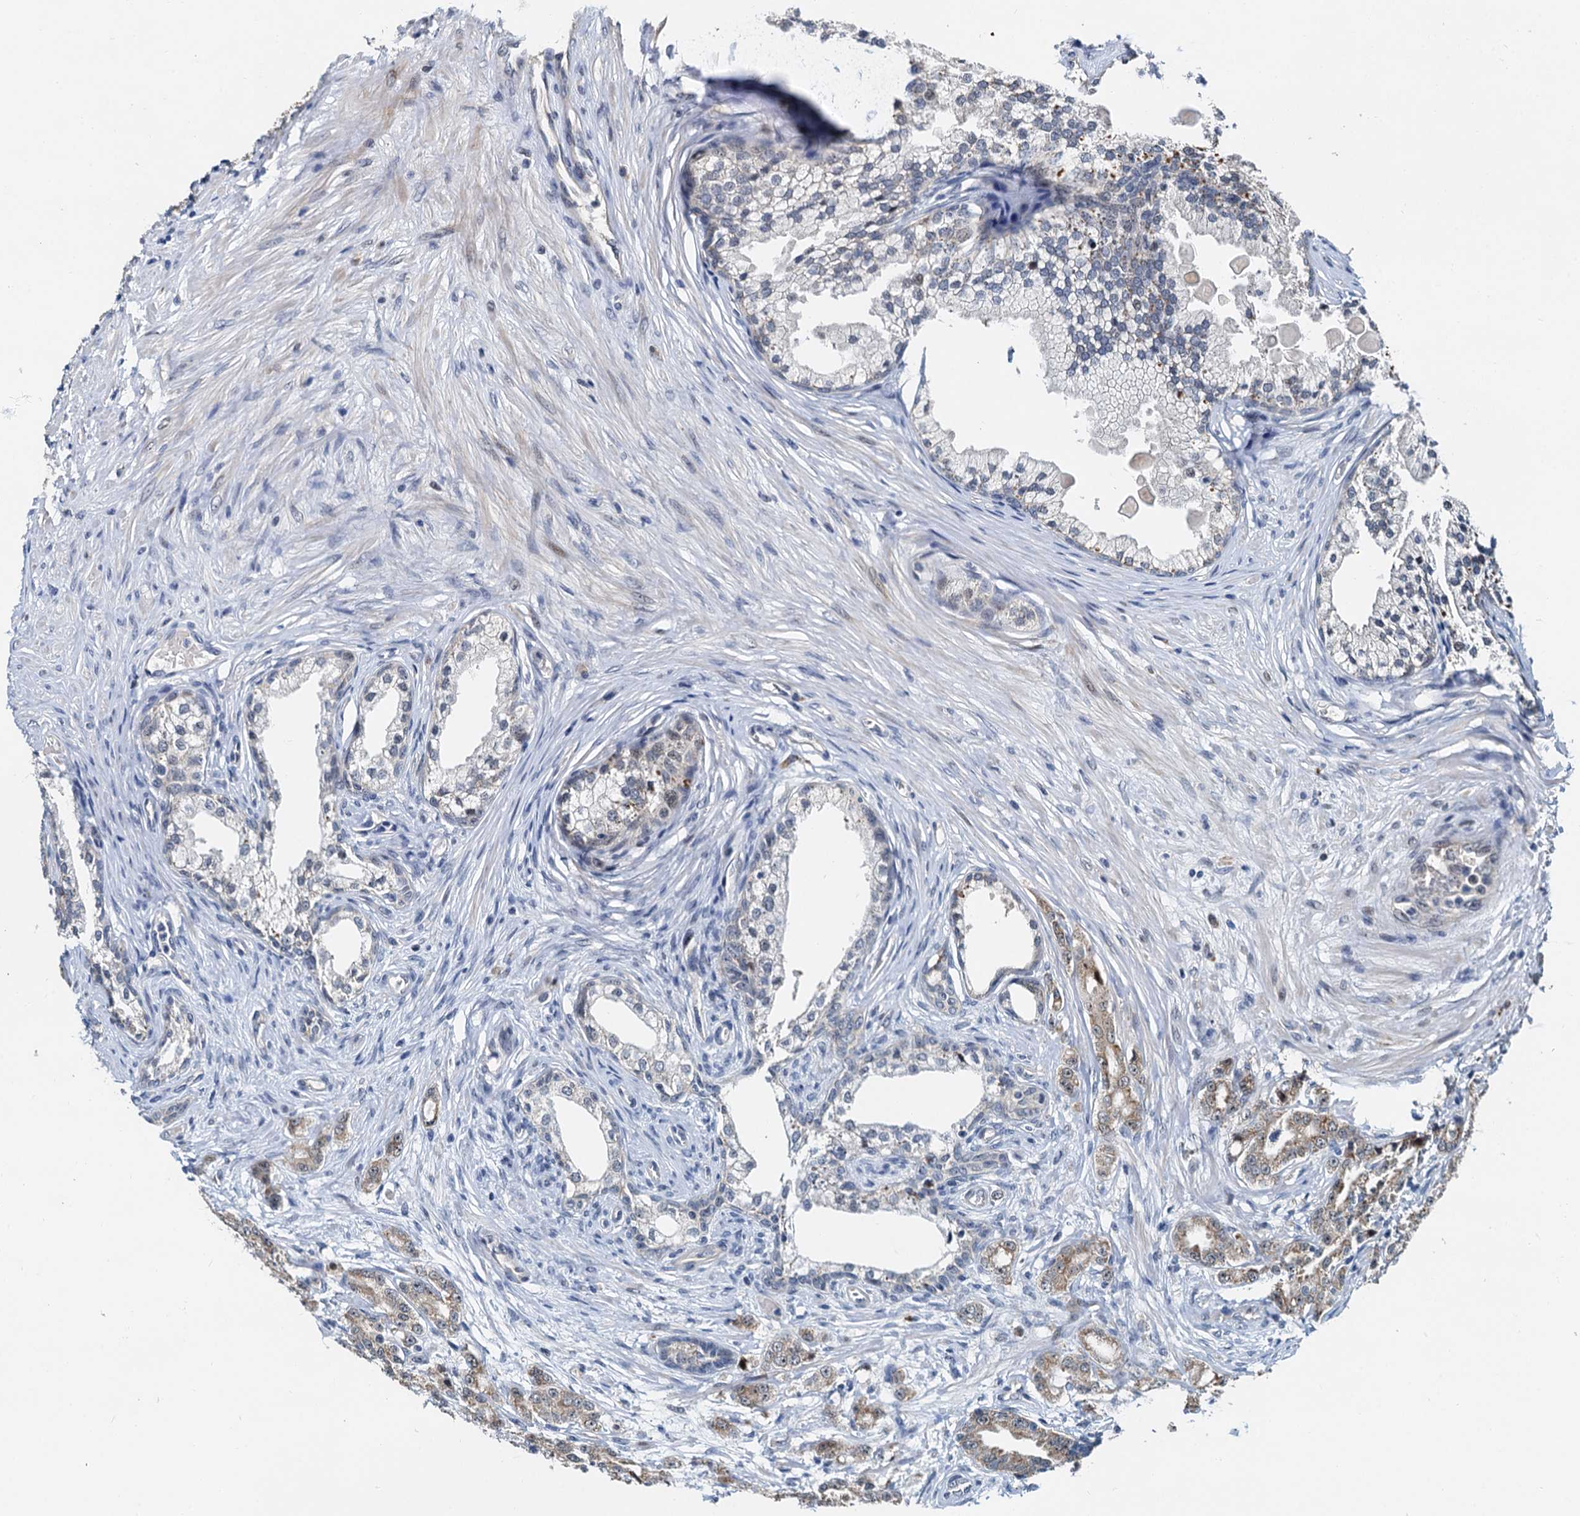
{"staining": {"intensity": "weak", "quantity": "25%-75%", "location": "cytoplasmic/membranous"}, "tissue": "prostate cancer", "cell_type": "Tumor cells", "image_type": "cancer", "snomed": [{"axis": "morphology", "description": "Adenocarcinoma, High grade"}, {"axis": "topography", "description": "Prostate"}], "caption": "Immunohistochemistry photomicrograph of neoplastic tissue: human prostate adenocarcinoma (high-grade) stained using IHC displays low levels of weak protein expression localized specifically in the cytoplasmic/membranous of tumor cells, appearing as a cytoplasmic/membranous brown color.", "gene": "DNAJC21", "patient": {"sex": "male", "age": 69}}